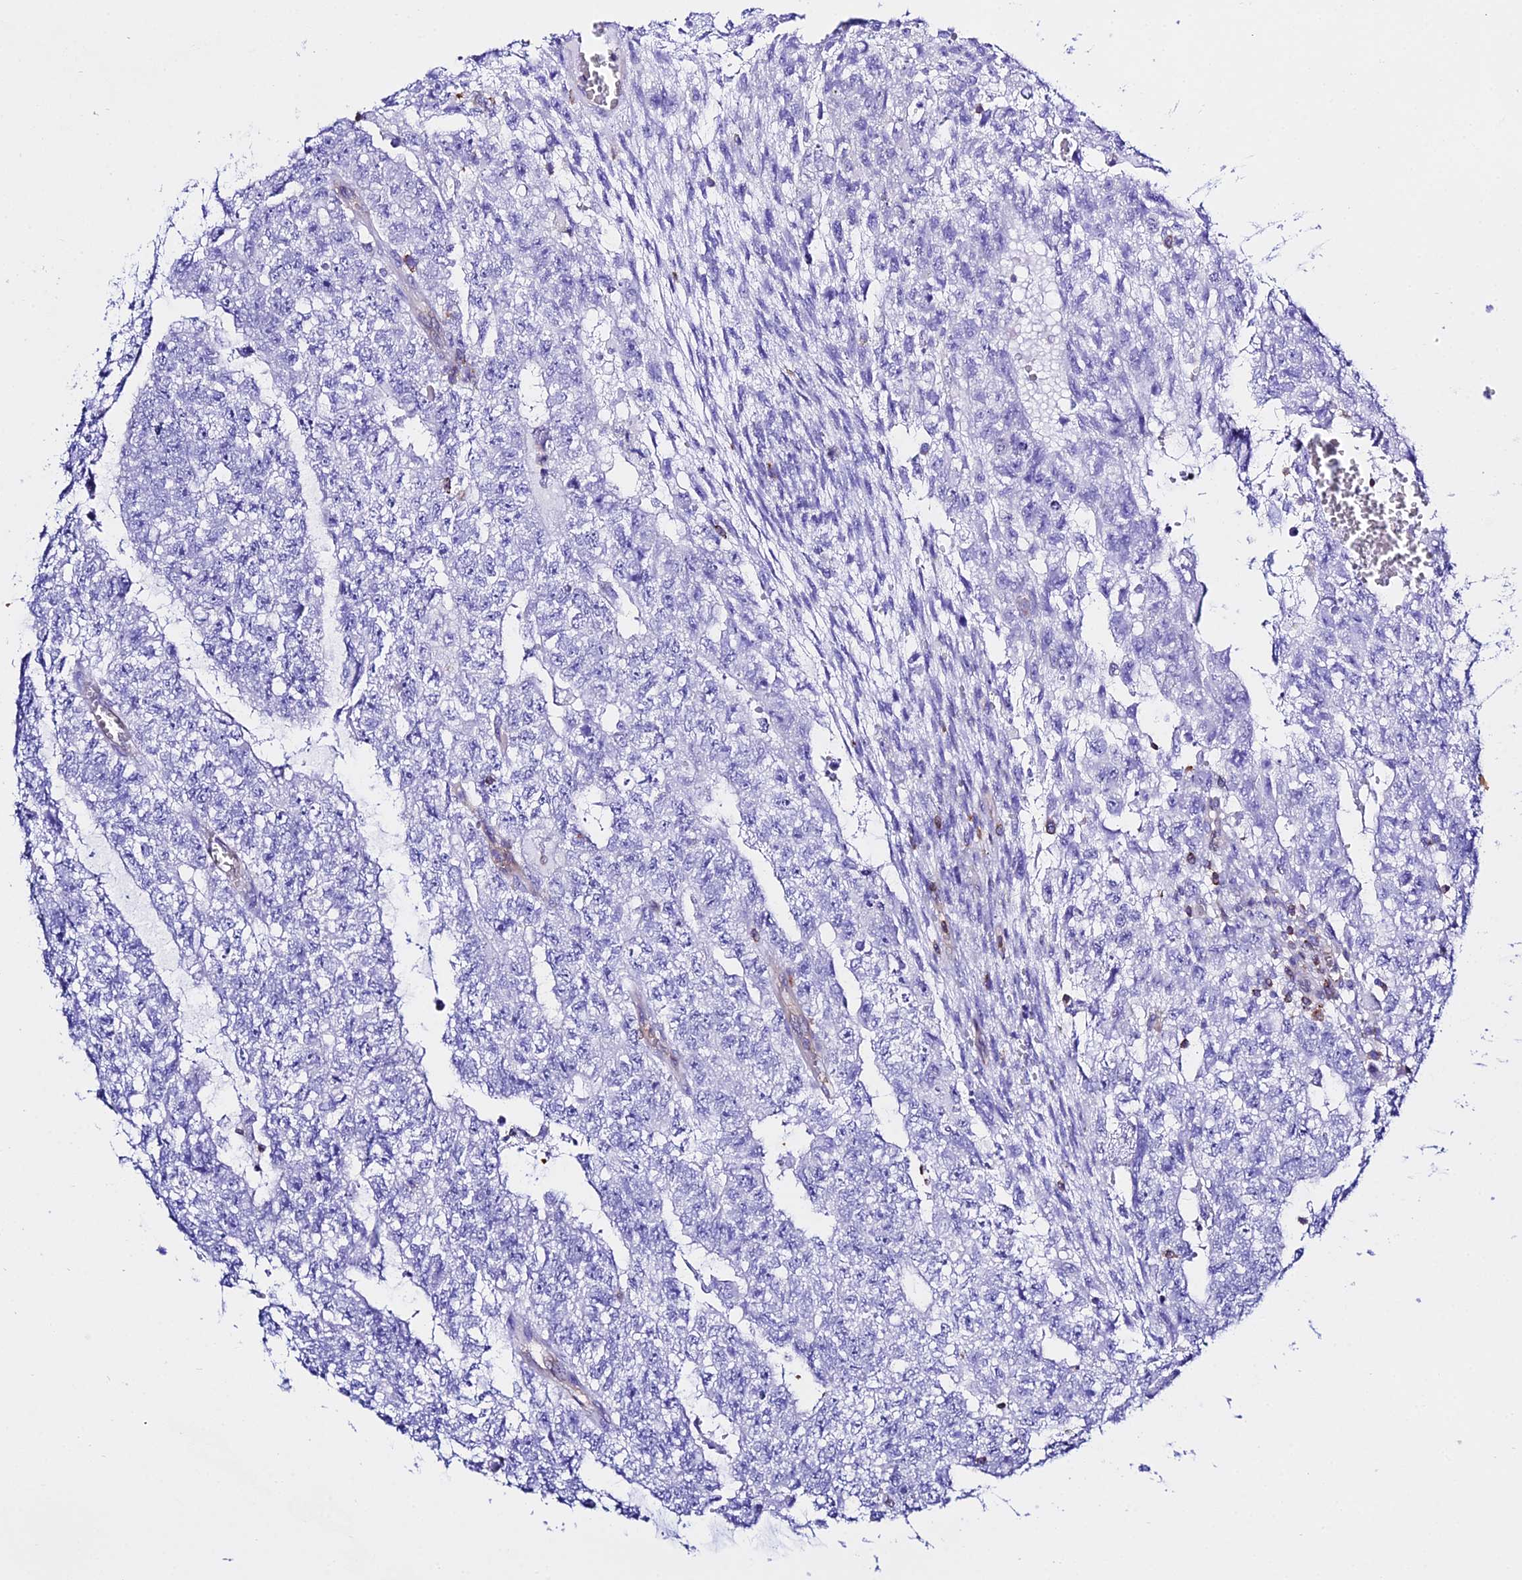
{"staining": {"intensity": "negative", "quantity": "none", "location": "none"}, "tissue": "testis cancer", "cell_type": "Tumor cells", "image_type": "cancer", "snomed": [{"axis": "morphology", "description": "Carcinoma, Embryonal, NOS"}, {"axis": "topography", "description": "Testis"}], "caption": "Immunohistochemical staining of testis embryonal carcinoma exhibits no significant expression in tumor cells. (DAB immunohistochemistry (IHC) with hematoxylin counter stain).", "gene": "S100A16", "patient": {"sex": "male", "age": 26}}